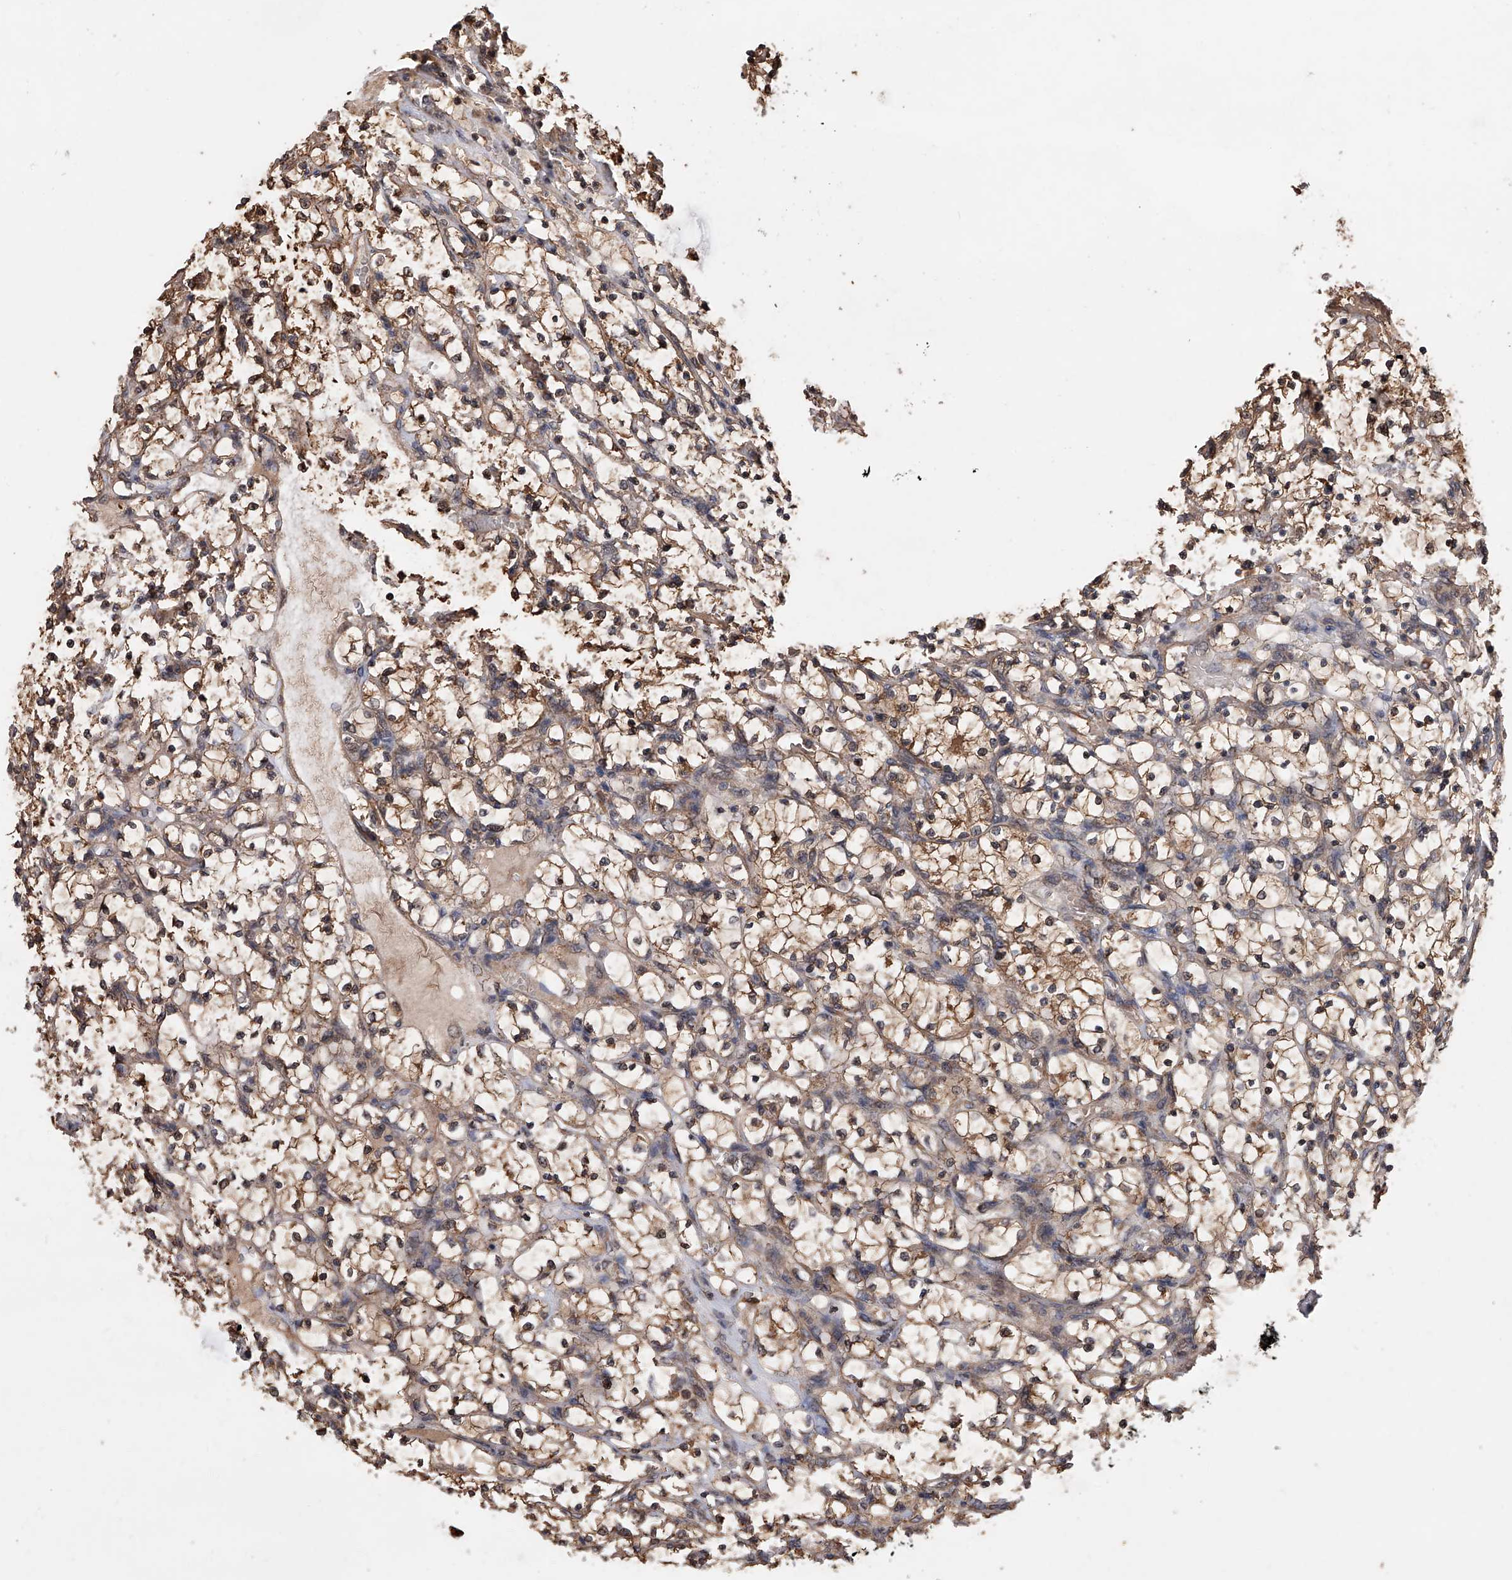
{"staining": {"intensity": "moderate", "quantity": ">75%", "location": "cytoplasmic/membranous"}, "tissue": "renal cancer", "cell_type": "Tumor cells", "image_type": "cancer", "snomed": [{"axis": "morphology", "description": "Adenocarcinoma, NOS"}, {"axis": "topography", "description": "Kidney"}], "caption": "This photomicrograph demonstrates adenocarcinoma (renal) stained with immunohistochemistry to label a protein in brown. The cytoplasmic/membranous of tumor cells show moderate positivity for the protein. Nuclei are counter-stained blue.", "gene": "GMDS", "patient": {"sex": "female", "age": 69}}